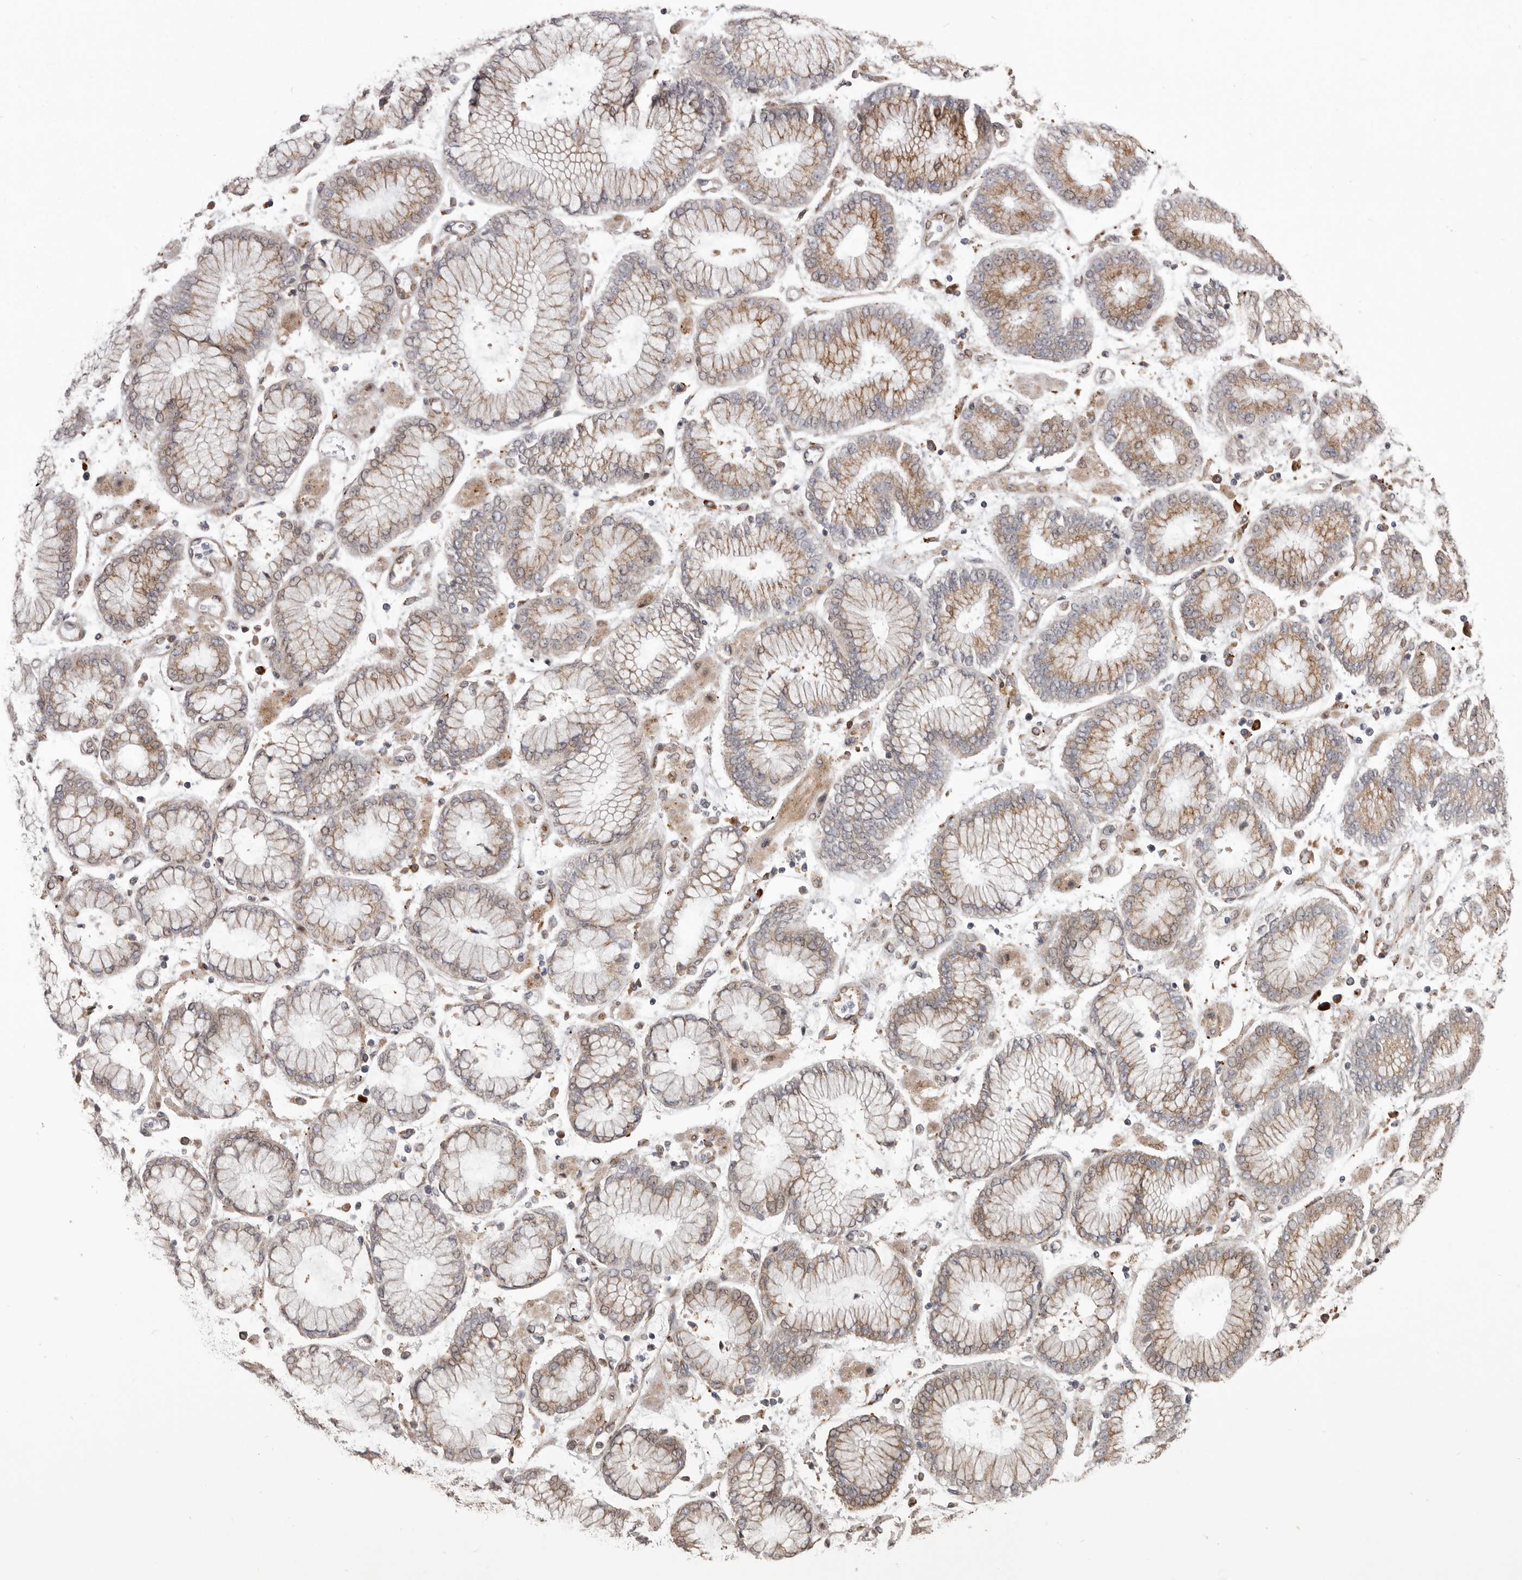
{"staining": {"intensity": "moderate", "quantity": "25%-75%", "location": "cytoplasmic/membranous"}, "tissue": "stomach cancer", "cell_type": "Tumor cells", "image_type": "cancer", "snomed": [{"axis": "morphology", "description": "Adenocarcinoma, NOS"}, {"axis": "topography", "description": "Stomach"}], "caption": "The photomicrograph reveals staining of stomach adenocarcinoma, revealing moderate cytoplasmic/membranous protein staining (brown color) within tumor cells.", "gene": "NUP43", "patient": {"sex": "male", "age": 76}}